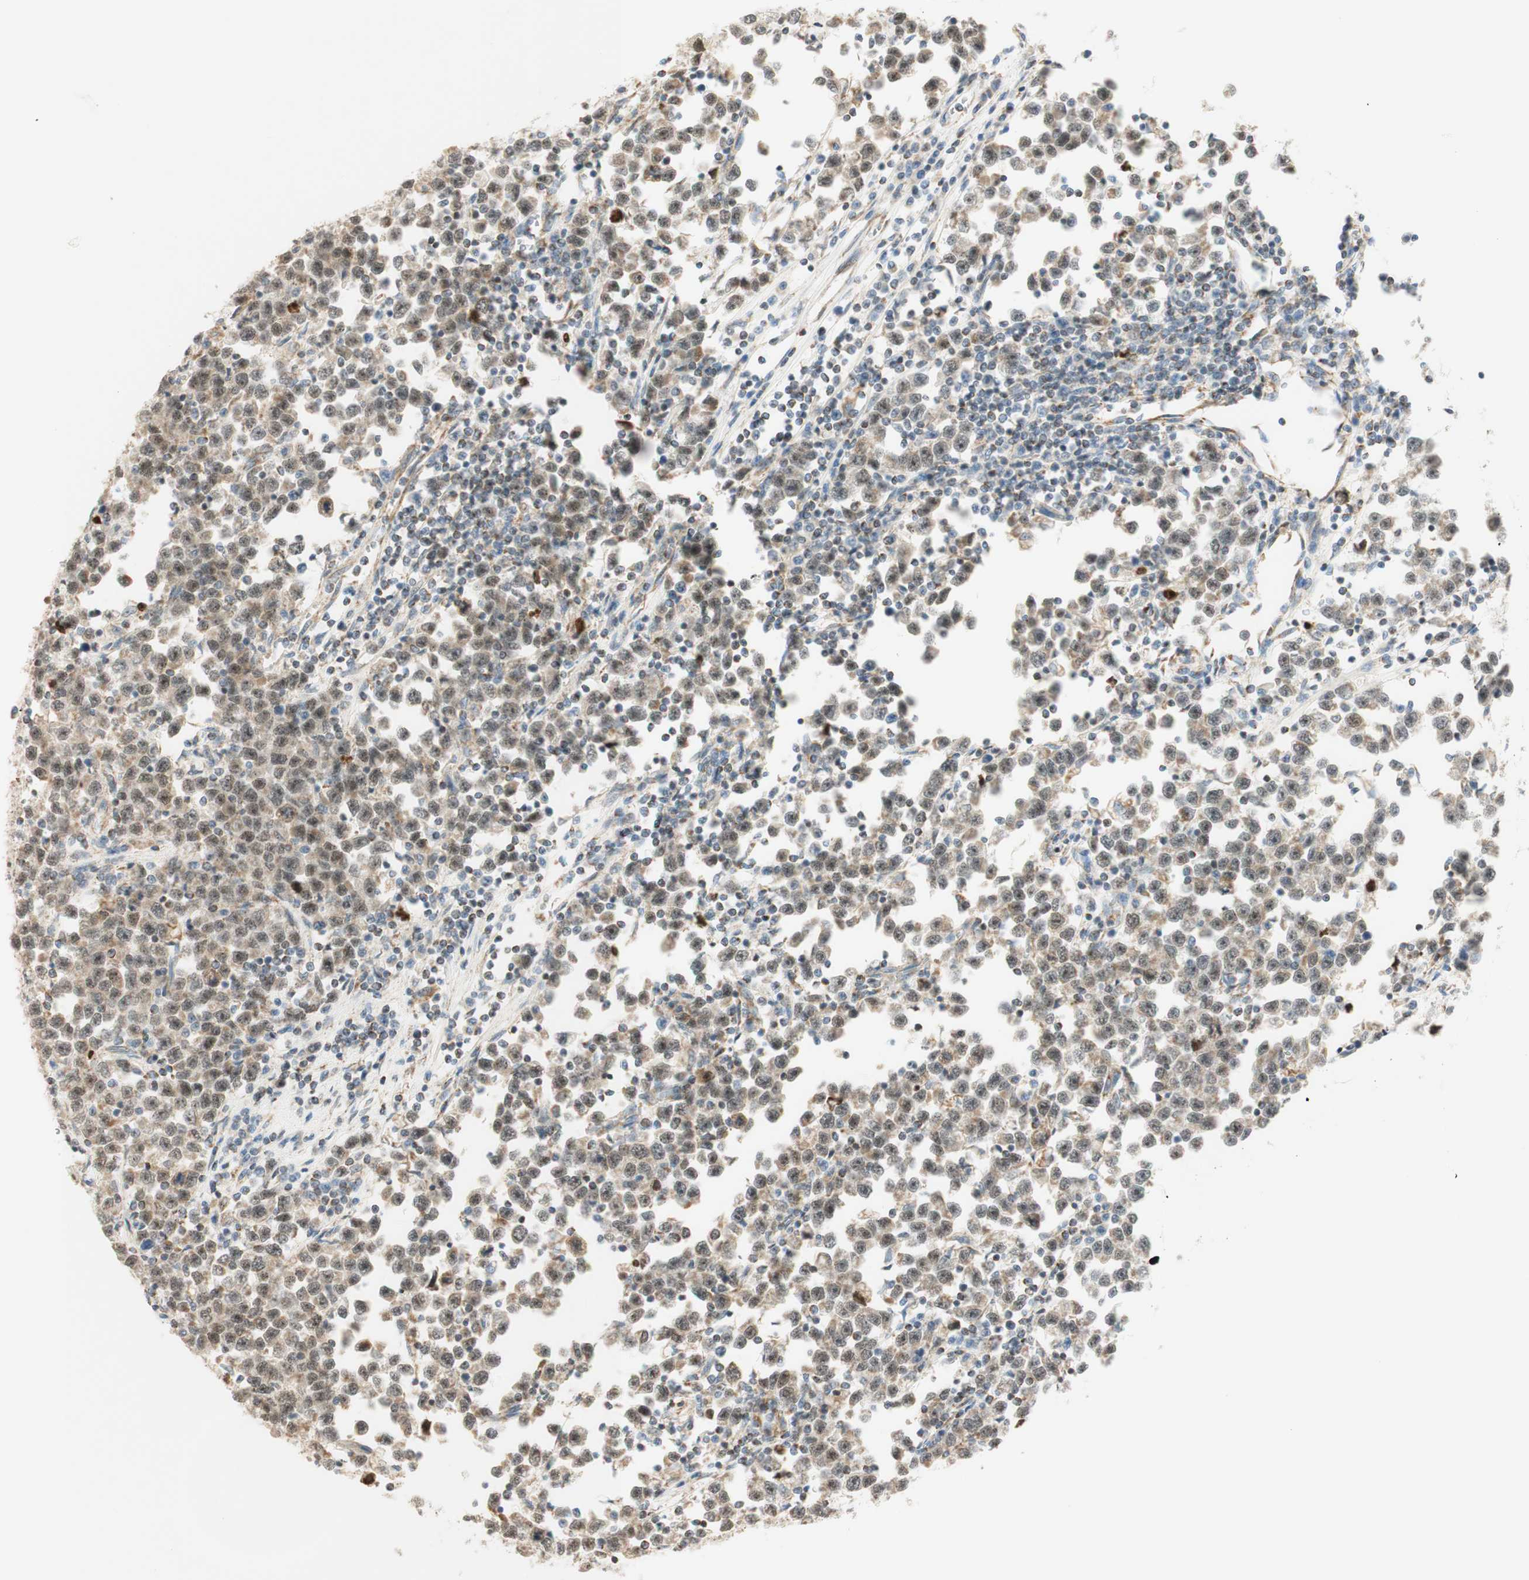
{"staining": {"intensity": "weak", "quantity": ">75%", "location": "cytoplasmic/membranous,nuclear"}, "tissue": "testis cancer", "cell_type": "Tumor cells", "image_type": "cancer", "snomed": [{"axis": "morphology", "description": "Seminoma, NOS"}, {"axis": "topography", "description": "Testis"}], "caption": "Immunohistochemistry (DAB (3,3'-diaminobenzidine)) staining of human testis cancer exhibits weak cytoplasmic/membranous and nuclear protein staining in about >75% of tumor cells.", "gene": "ZNF782", "patient": {"sex": "male", "age": 43}}